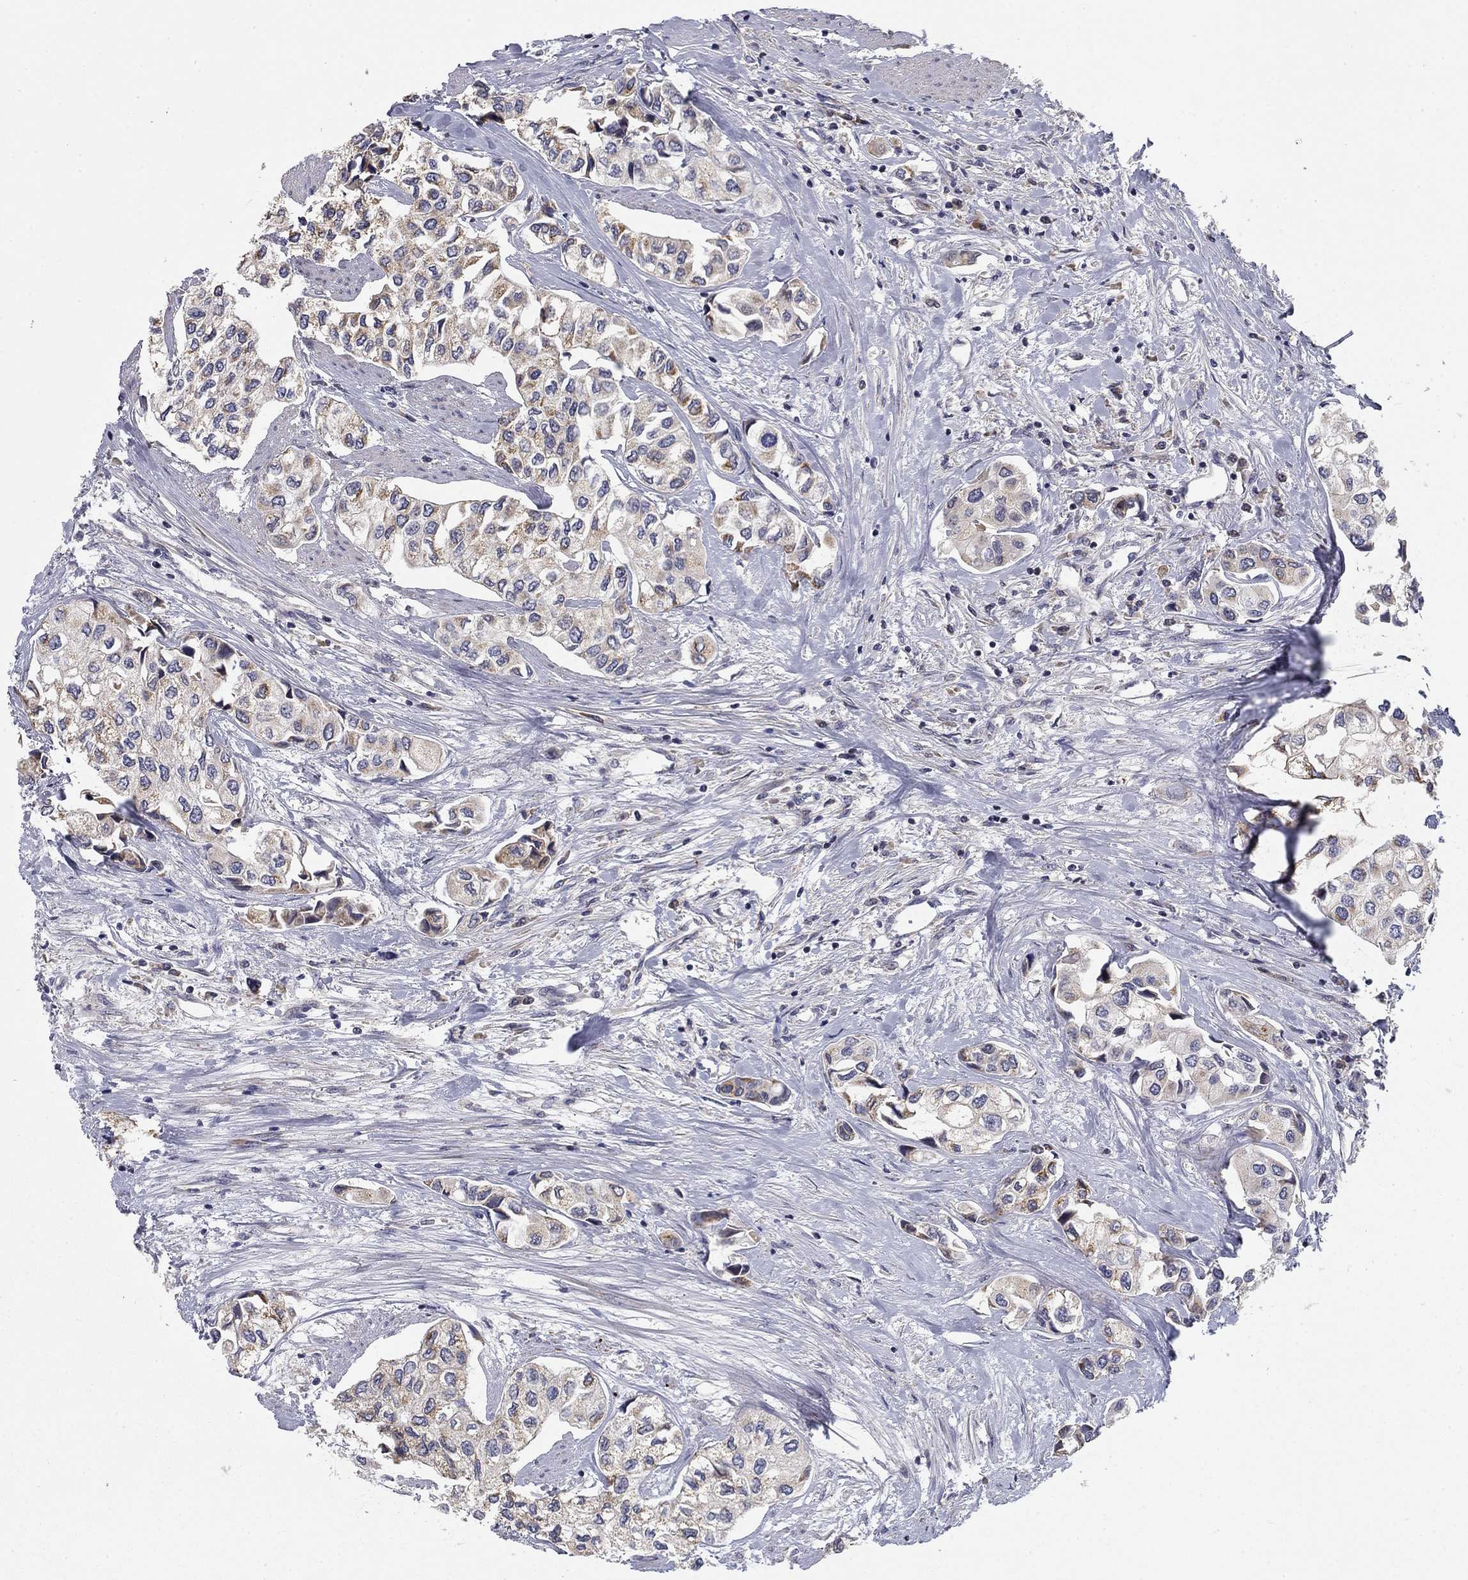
{"staining": {"intensity": "weak", "quantity": "25%-75%", "location": "cytoplasmic/membranous"}, "tissue": "urothelial cancer", "cell_type": "Tumor cells", "image_type": "cancer", "snomed": [{"axis": "morphology", "description": "Urothelial carcinoma, High grade"}, {"axis": "topography", "description": "Urinary bladder"}], "caption": "A low amount of weak cytoplasmic/membranous expression is present in about 25%-75% of tumor cells in high-grade urothelial carcinoma tissue. Using DAB (brown) and hematoxylin (blue) stains, captured at high magnification using brightfield microscopy.", "gene": "MMAA", "patient": {"sex": "male", "age": 73}}